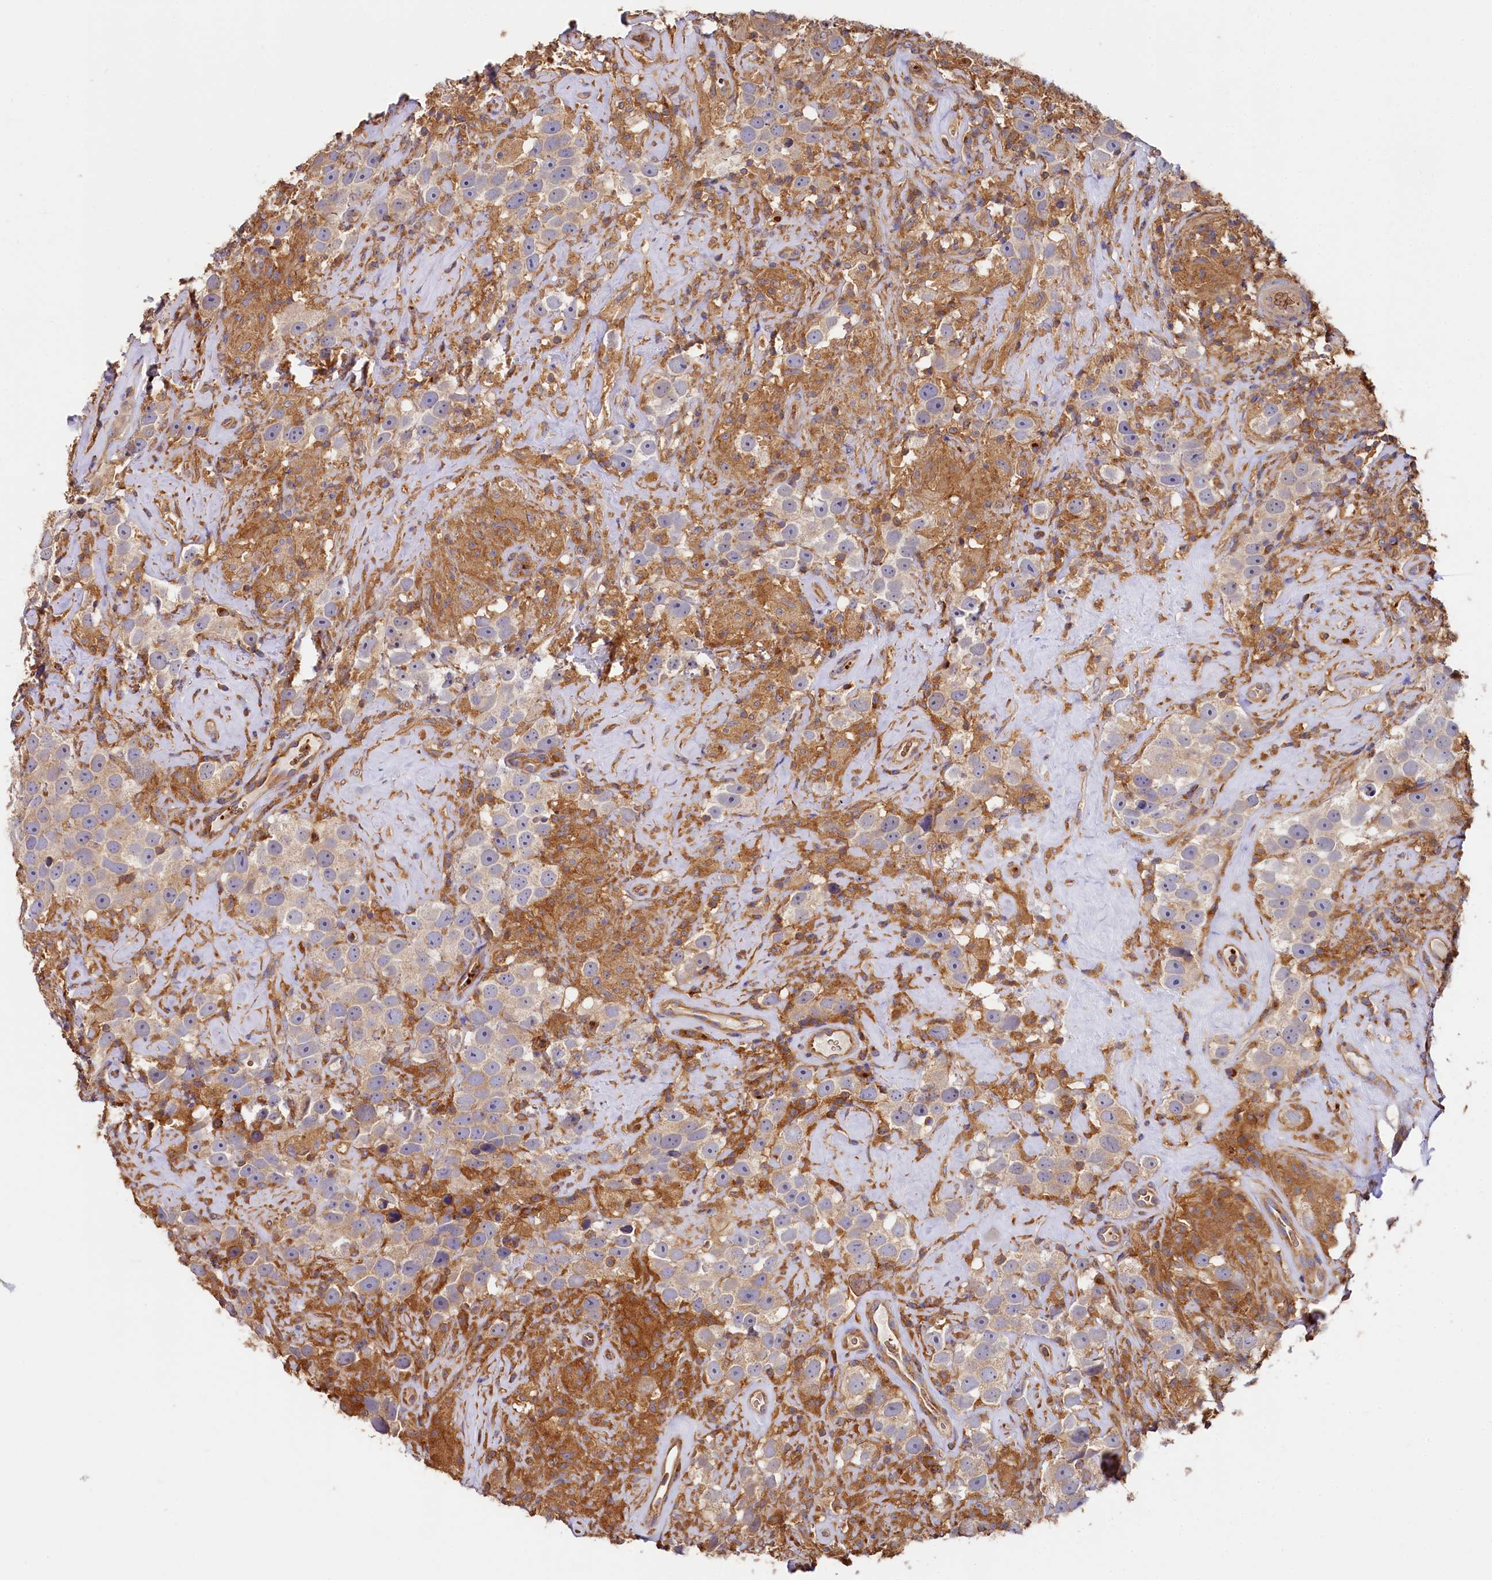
{"staining": {"intensity": "weak", "quantity": "25%-75%", "location": "cytoplasmic/membranous"}, "tissue": "testis cancer", "cell_type": "Tumor cells", "image_type": "cancer", "snomed": [{"axis": "morphology", "description": "Seminoma, NOS"}, {"axis": "topography", "description": "Testis"}], "caption": "Immunohistochemistry (DAB (3,3'-diaminobenzidine)) staining of human testis cancer reveals weak cytoplasmic/membranous protein staining in about 25%-75% of tumor cells.", "gene": "PPIP5K1", "patient": {"sex": "male", "age": 49}}